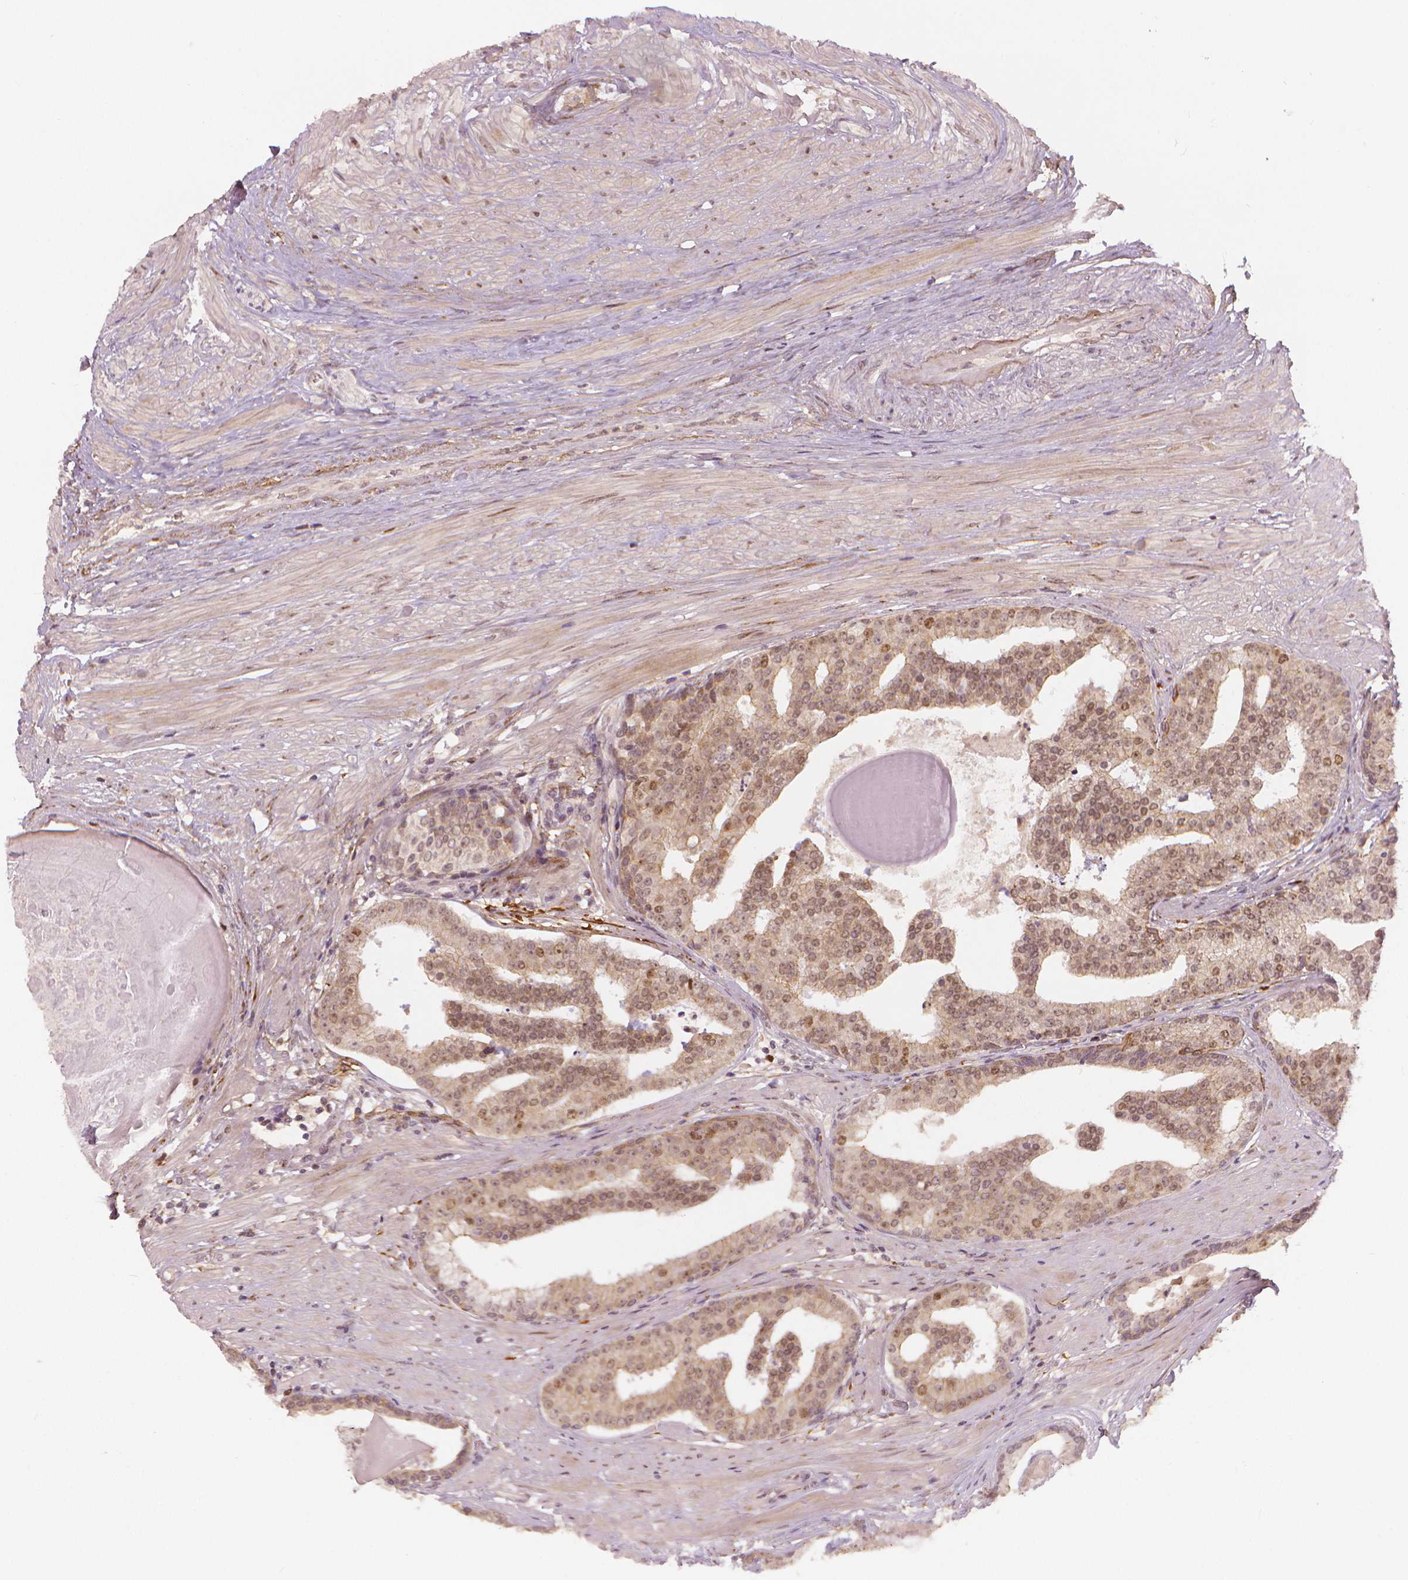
{"staining": {"intensity": "moderate", "quantity": "25%-75%", "location": "nuclear"}, "tissue": "prostate cancer", "cell_type": "Tumor cells", "image_type": "cancer", "snomed": [{"axis": "morphology", "description": "Adenocarcinoma, NOS"}, {"axis": "topography", "description": "Prostate and seminal vesicle, NOS"}, {"axis": "topography", "description": "Prostate"}], "caption": "Moderate nuclear protein positivity is seen in approximately 25%-75% of tumor cells in prostate cancer (adenocarcinoma).", "gene": "NSD2", "patient": {"sex": "male", "age": 44}}